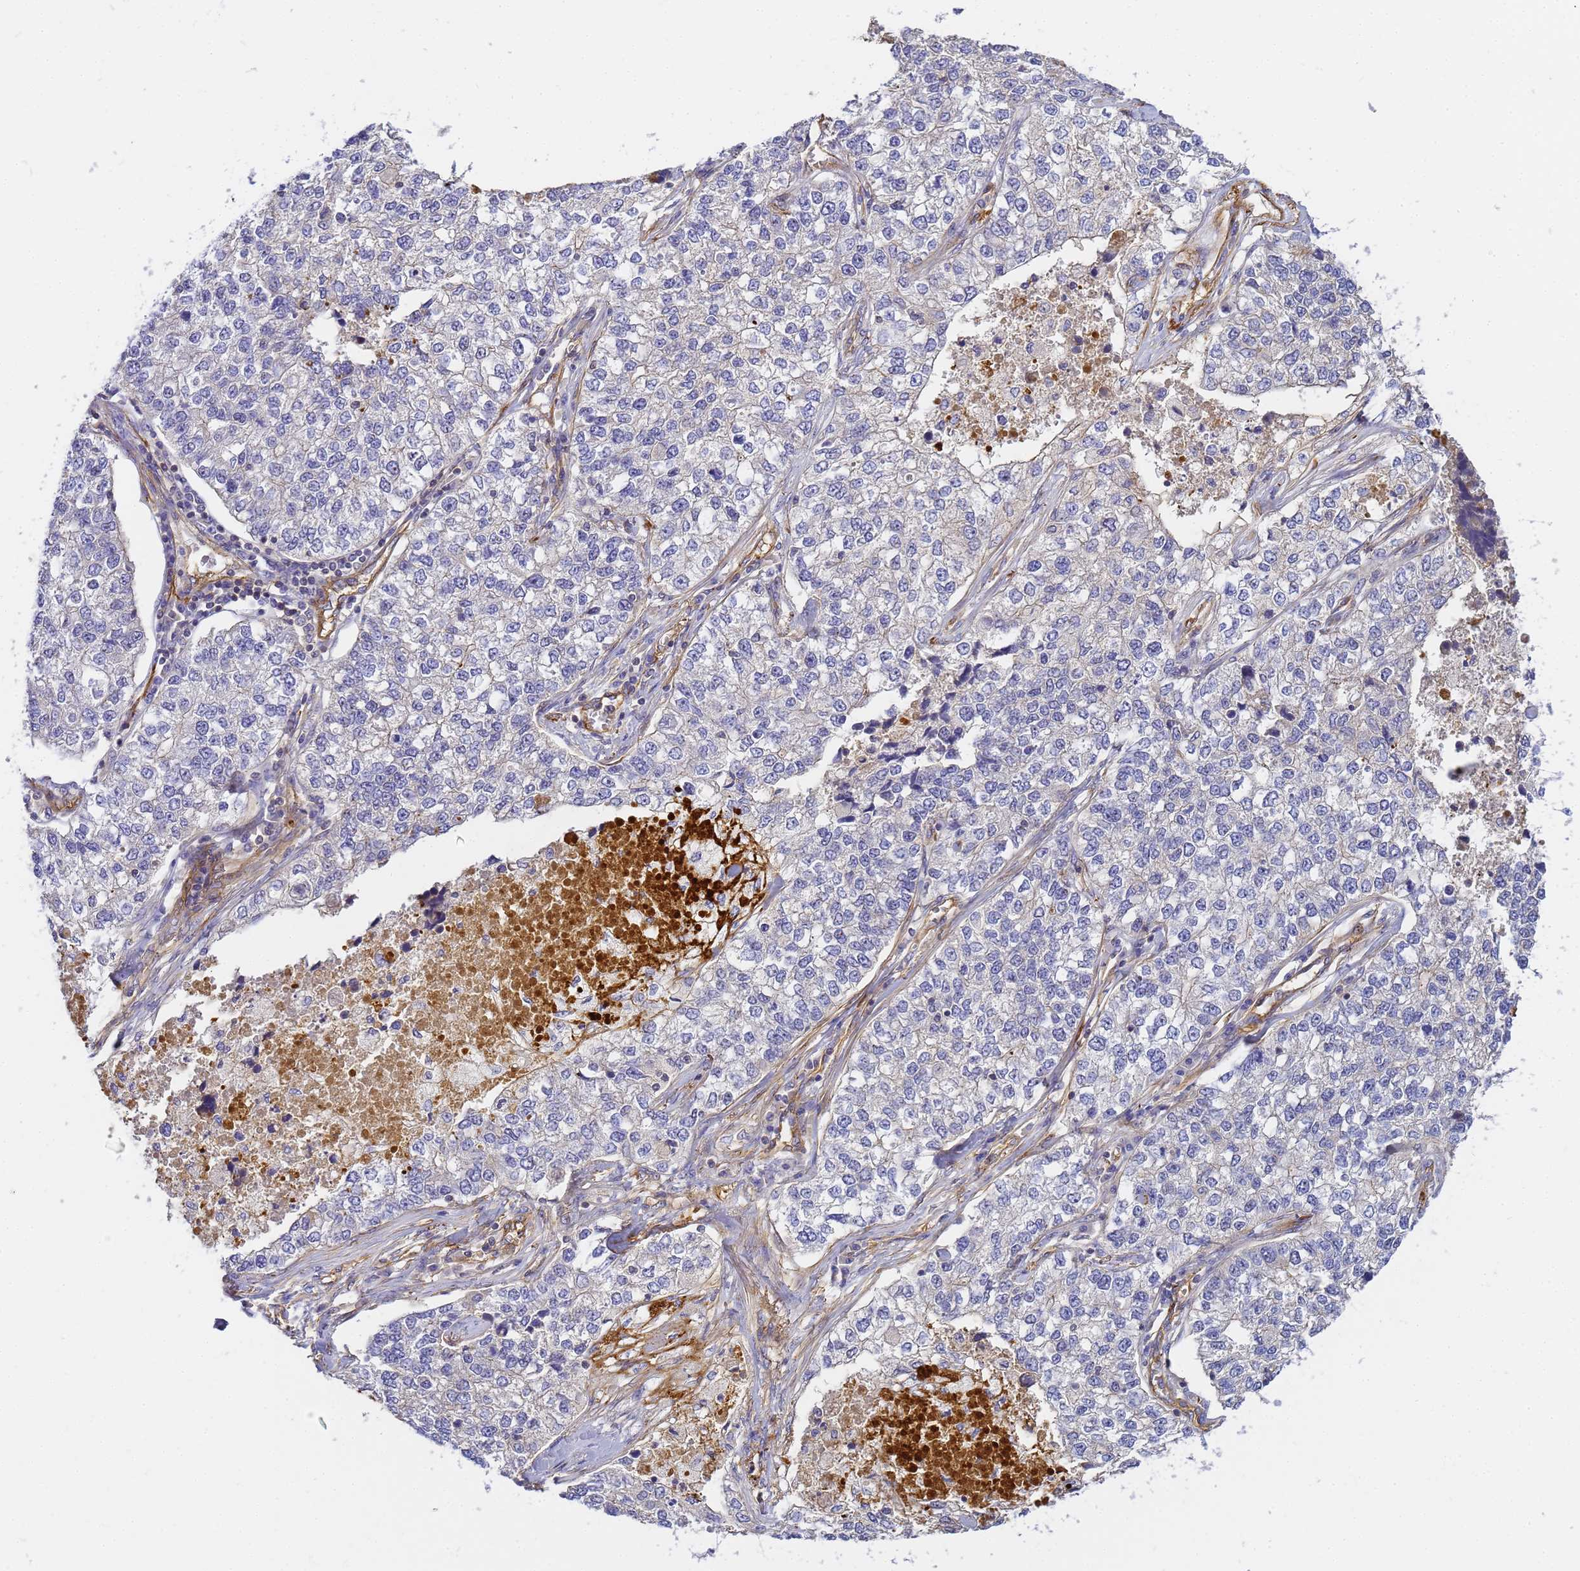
{"staining": {"intensity": "negative", "quantity": "none", "location": "none"}, "tissue": "lung cancer", "cell_type": "Tumor cells", "image_type": "cancer", "snomed": [{"axis": "morphology", "description": "Adenocarcinoma, NOS"}, {"axis": "topography", "description": "Lung"}], "caption": "Immunohistochemistry (IHC) micrograph of neoplastic tissue: human lung cancer (adenocarcinoma) stained with DAB (3,3'-diaminobenzidine) displays no significant protein expression in tumor cells. (IHC, brightfield microscopy, high magnification).", "gene": "MYL12A", "patient": {"sex": "male", "age": 49}}